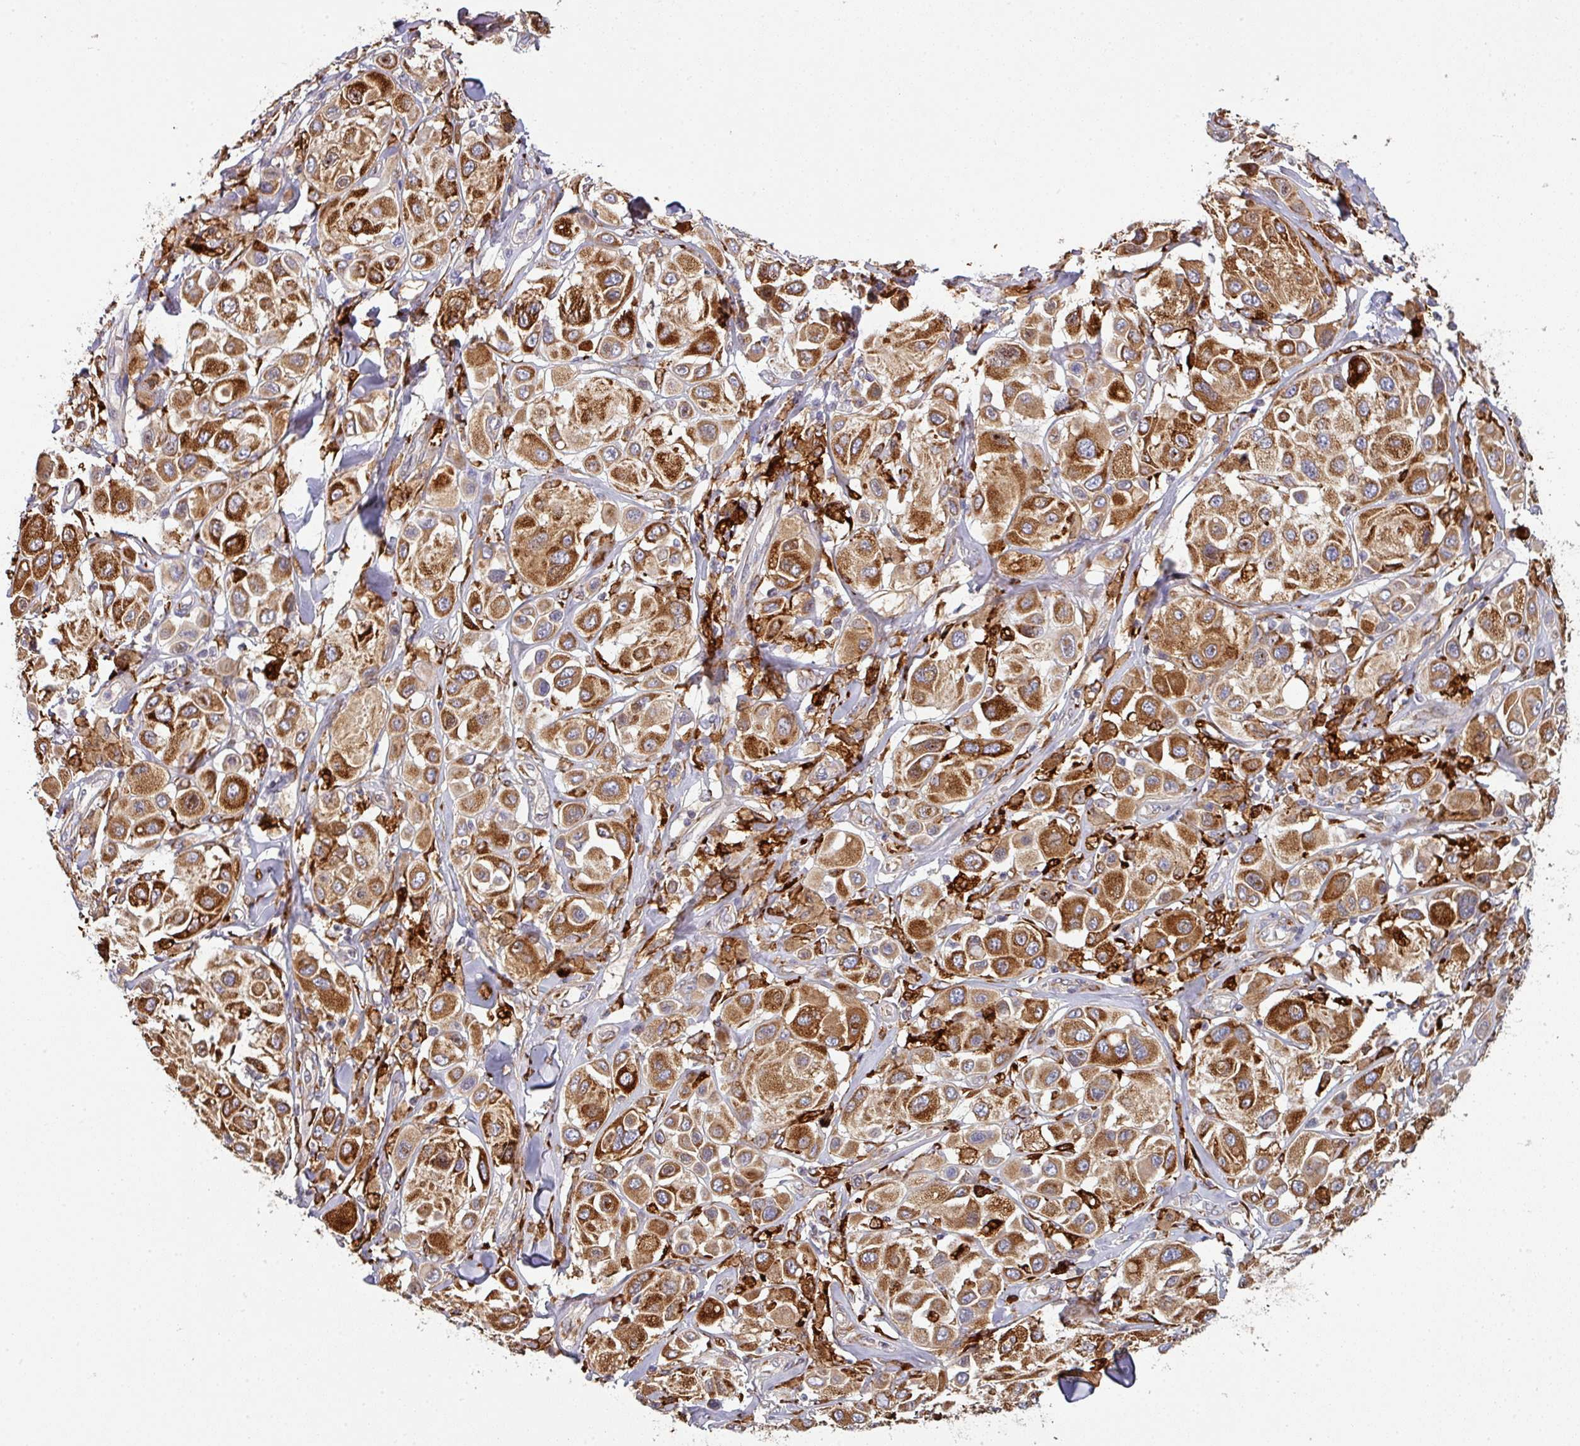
{"staining": {"intensity": "strong", "quantity": ">75%", "location": "cytoplasmic/membranous"}, "tissue": "melanoma", "cell_type": "Tumor cells", "image_type": "cancer", "snomed": [{"axis": "morphology", "description": "Malignant melanoma, Metastatic site"}, {"axis": "topography", "description": "Skin"}], "caption": "Immunohistochemical staining of malignant melanoma (metastatic site) demonstrates high levels of strong cytoplasmic/membranous protein staining in approximately >75% of tumor cells. (DAB IHC, brown staining for protein, blue staining for nuclei).", "gene": "ZNF268", "patient": {"sex": "male", "age": 41}}